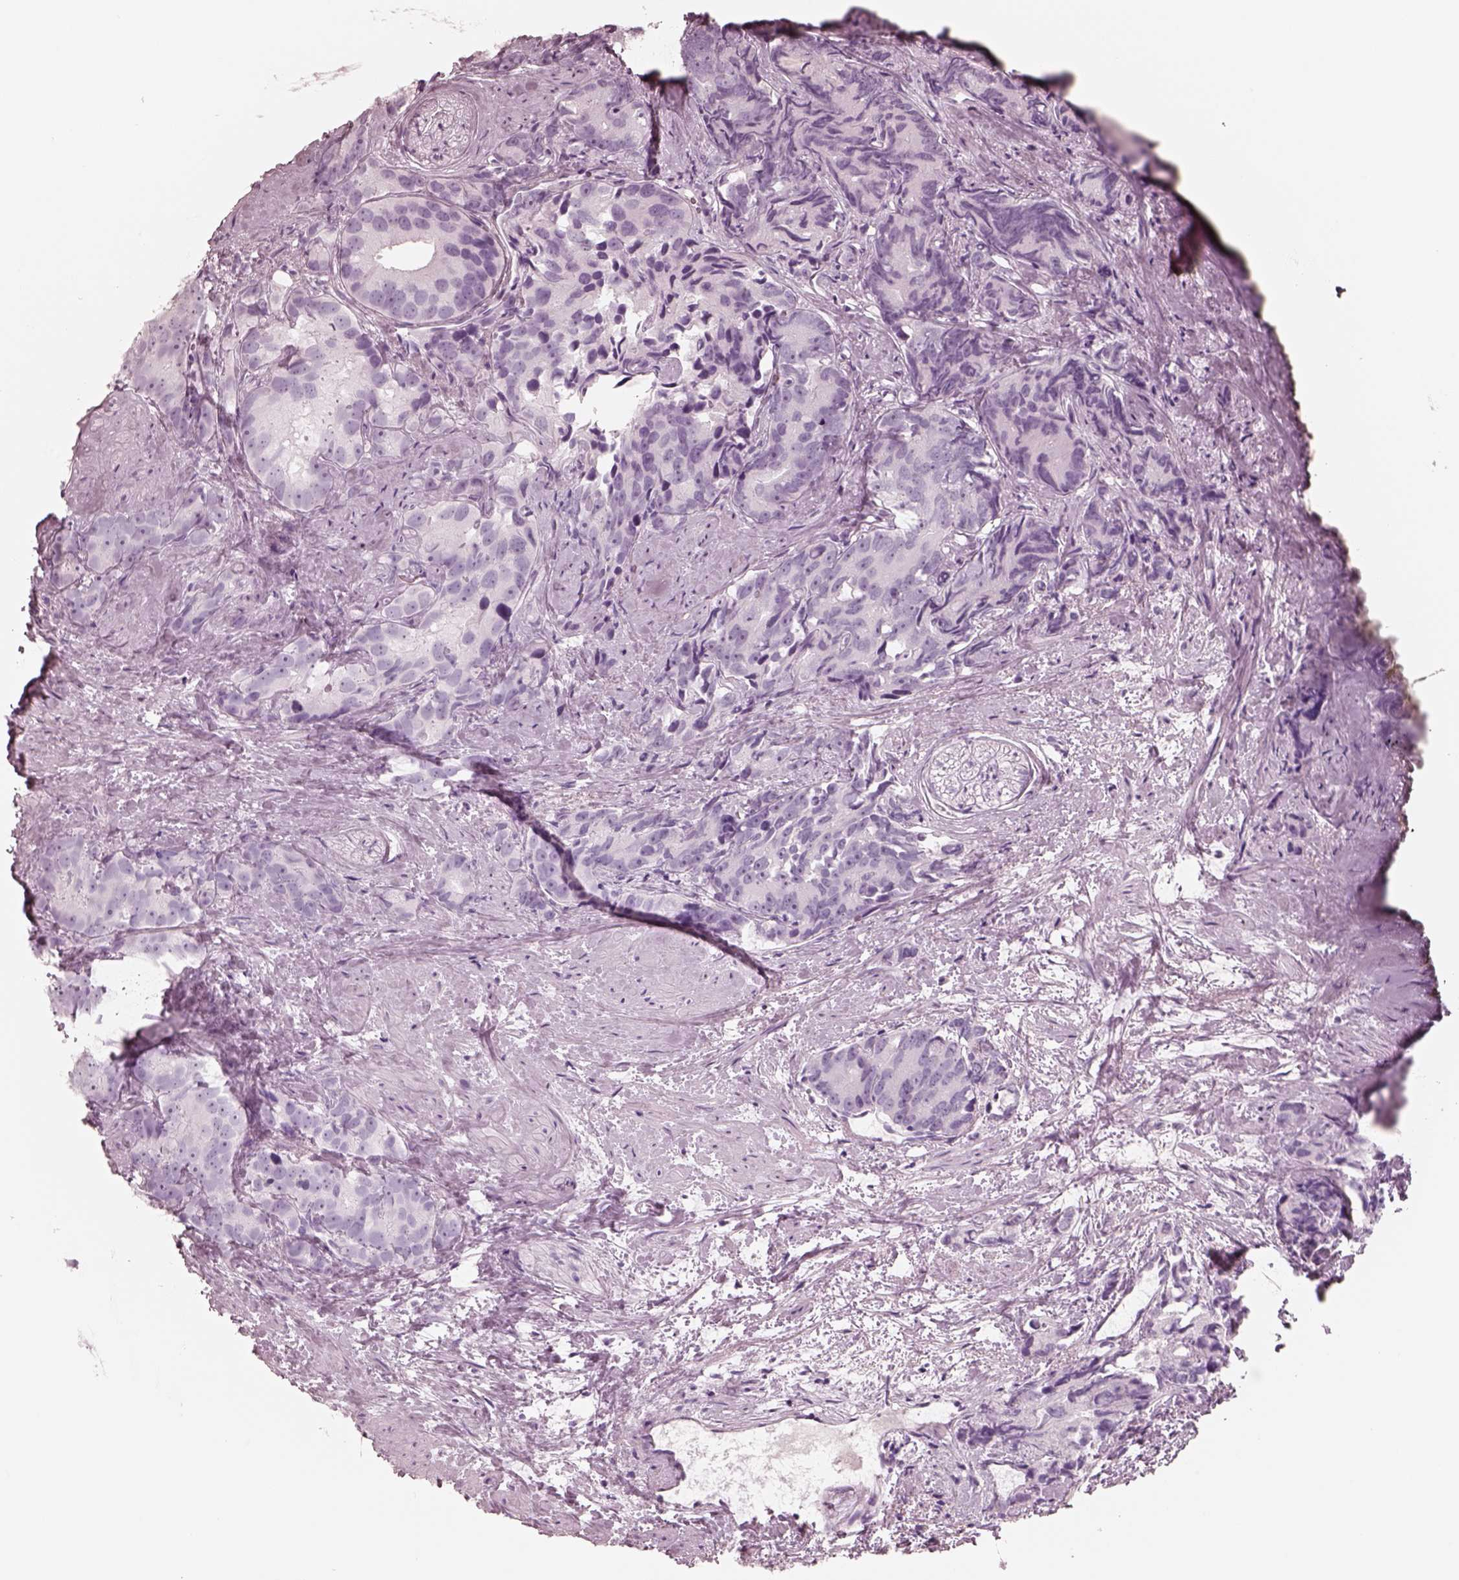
{"staining": {"intensity": "negative", "quantity": "none", "location": "none"}, "tissue": "prostate cancer", "cell_type": "Tumor cells", "image_type": "cancer", "snomed": [{"axis": "morphology", "description": "Adenocarcinoma, High grade"}, {"axis": "topography", "description": "Prostate"}], "caption": "Immunohistochemical staining of human prostate cancer (high-grade adenocarcinoma) displays no significant positivity in tumor cells. Nuclei are stained in blue.", "gene": "ELANE", "patient": {"sex": "male", "age": 90}}